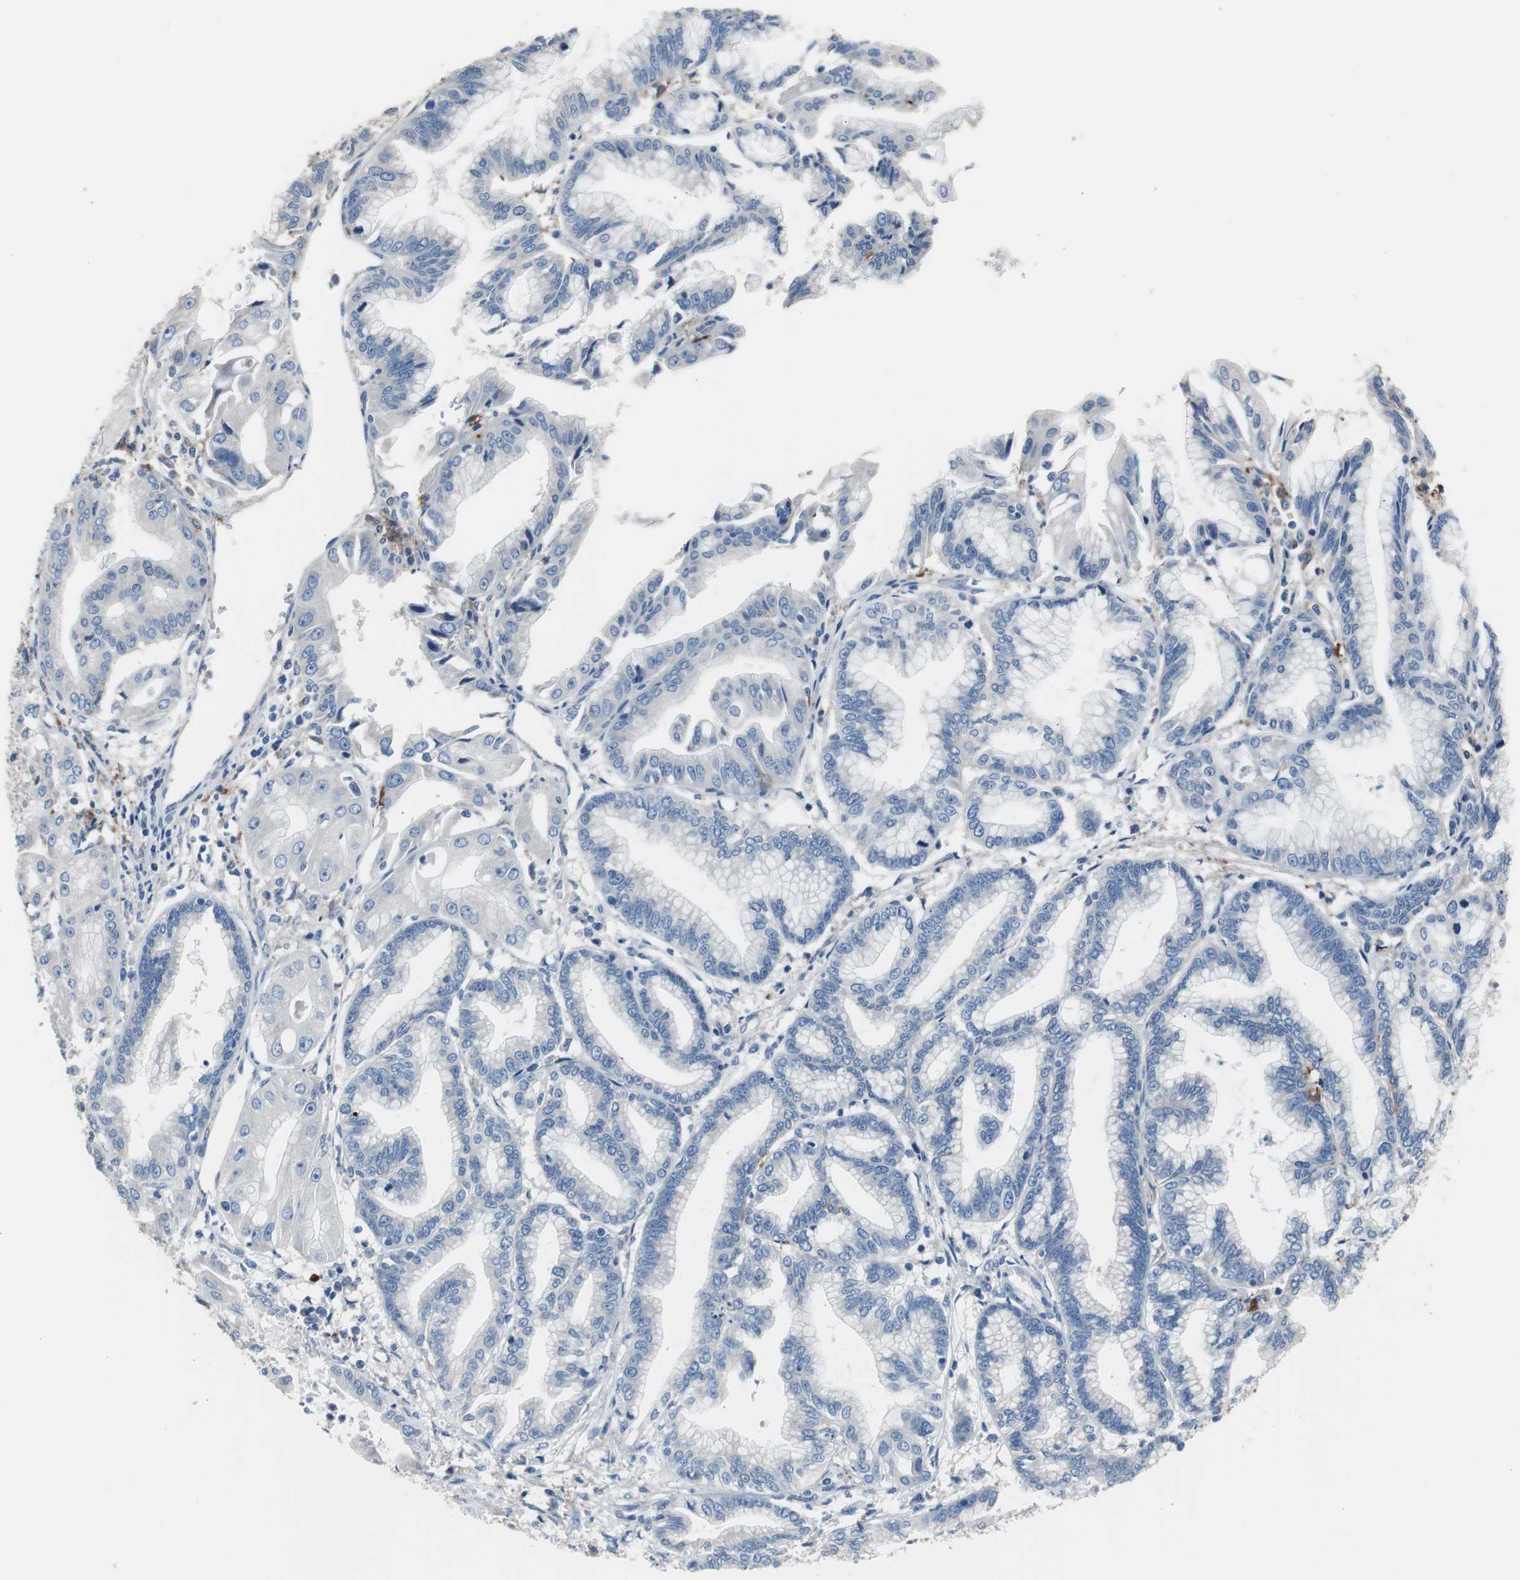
{"staining": {"intensity": "negative", "quantity": "none", "location": "none"}, "tissue": "pancreatic cancer", "cell_type": "Tumor cells", "image_type": "cancer", "snomed": [{"axis": "morphology", "description": "Adenocarcinoma, NOS"}, {"axis": "topography", "description": "Pancreas"}], "caption": "Immunohistochemistry (IHC) of pancreatic cancer reveals no staining in tumor cells. (DAB (3,3'-diaminobenzidine) immunohistochemistry with hematoxylin counter stain).", "gene": "FCGR2B", "patient": {"sex": "female", "age": 64}}